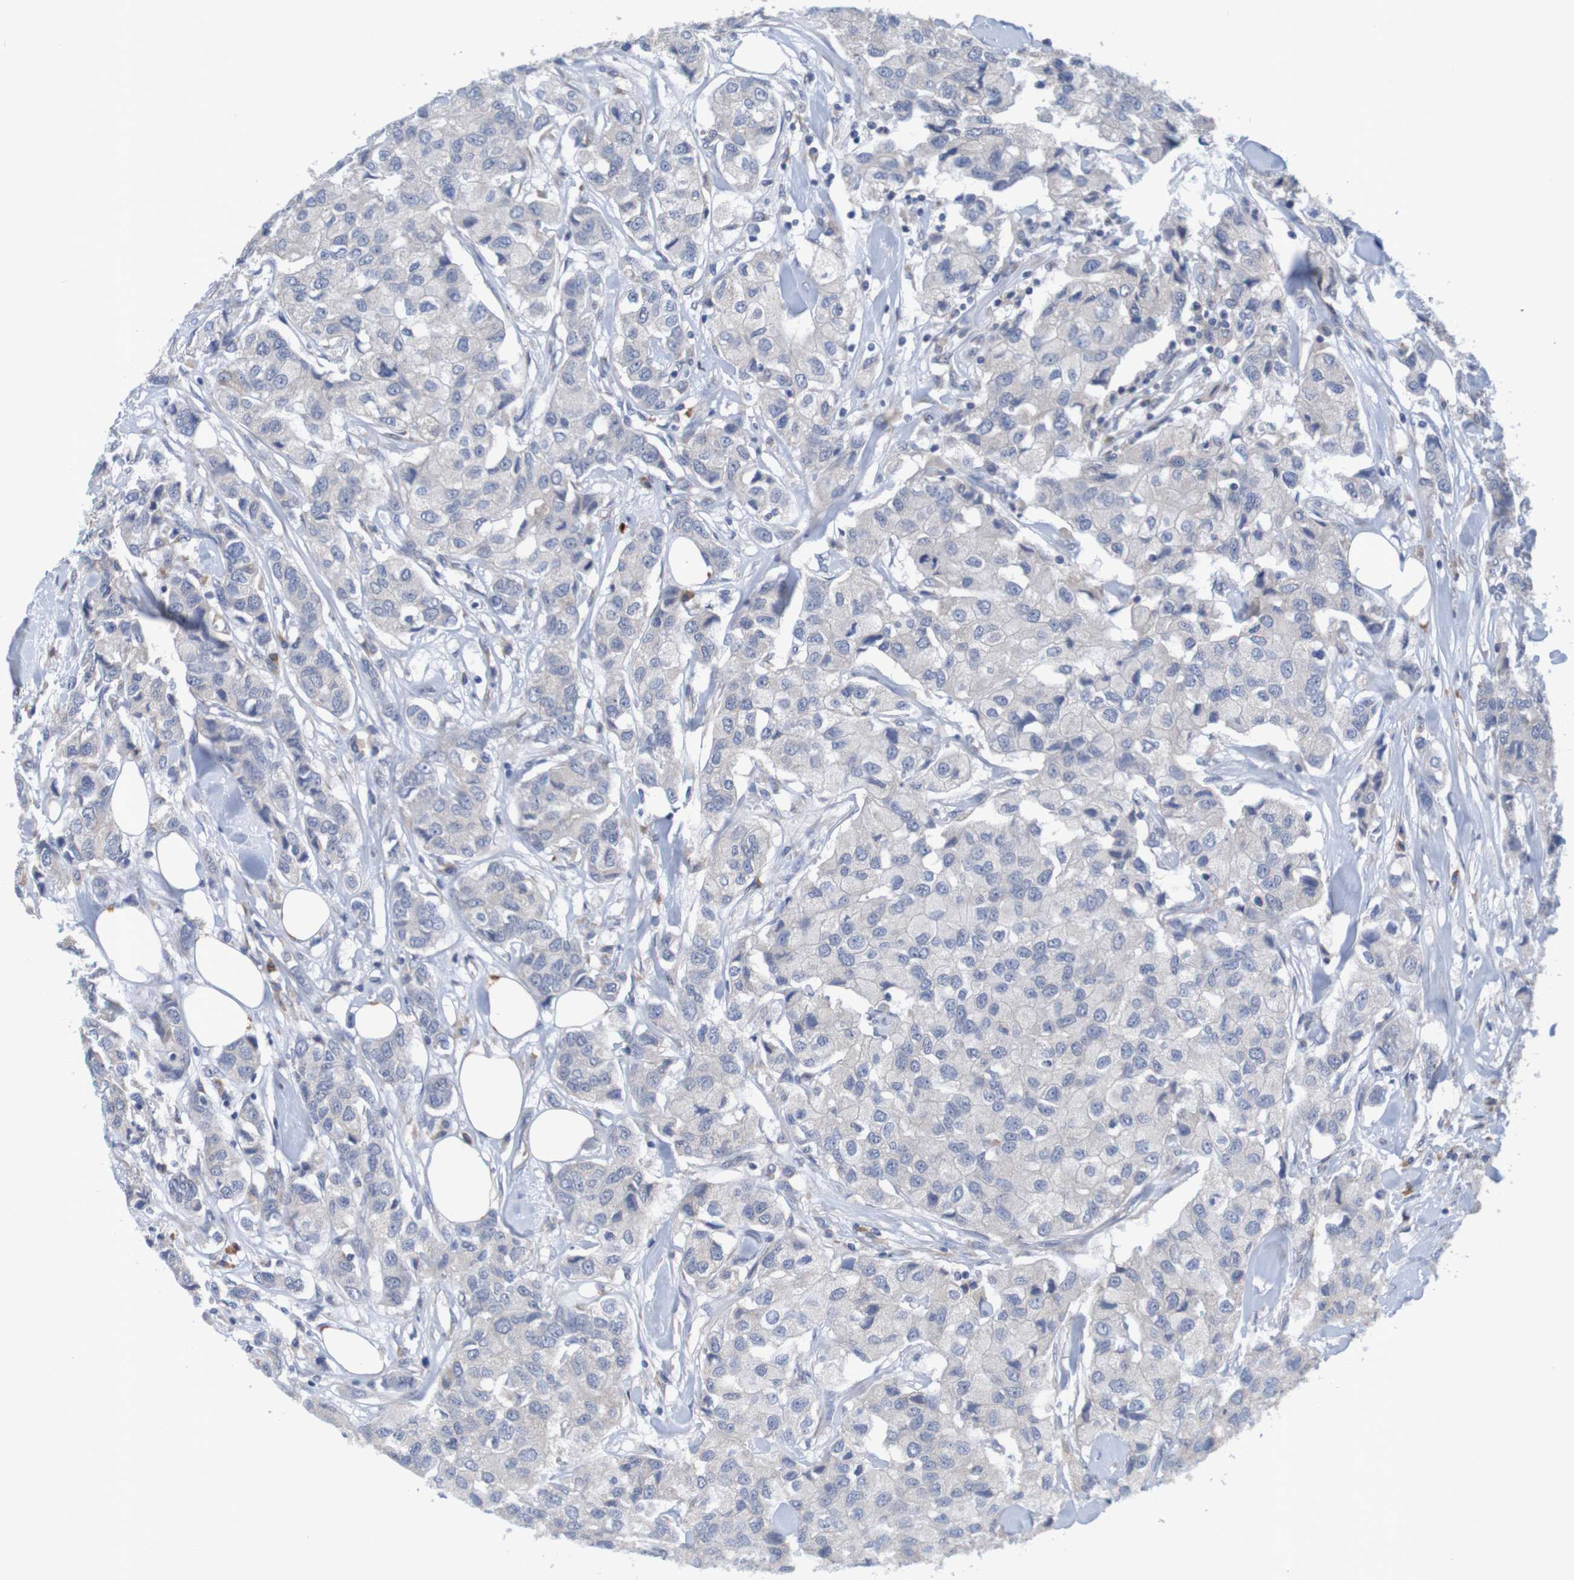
{"staining": {"intensity": "weak", "quantity": "<25%", "location": "cytoplasmic/membranous"}, "tissue": "breast cancer", "cell_type": "Tumor cells", "image_type": "cancer", "snomed": [{"axis": "morphology", "description": "Duct carcinoma"}, {"axis": "topography", "description": "Breast"}], "caption": "Tumor cells show no significant expression in infiltrating ductal carcinoma (breast).", "gene": "LTA", "patient": {"sex": "female", "age": 80}}